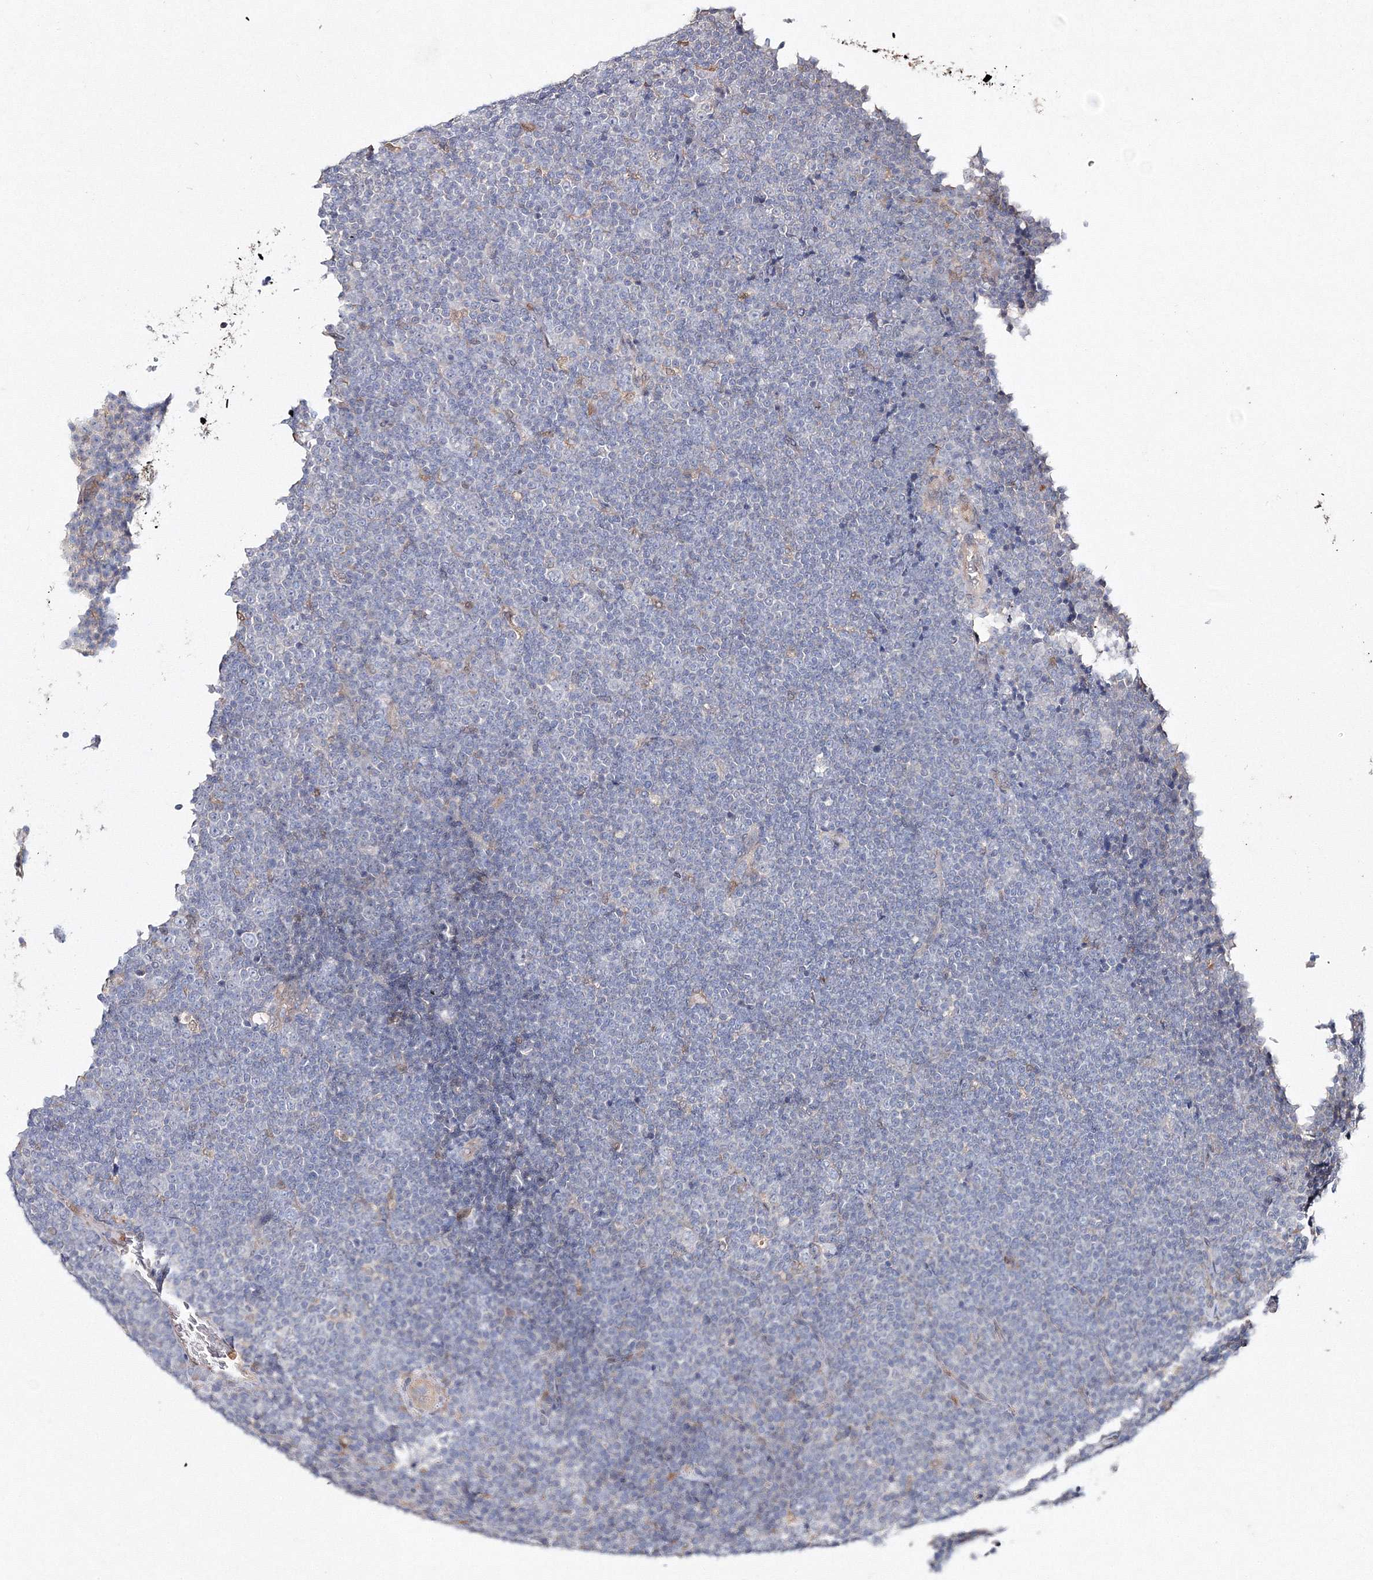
{"staining": {"intensity": "negative", "quantity": "none", "location": "none"}, "tissue": "lymphoma", "cell_type": "Tumor cells", "image_type": "cancer", "snomed": [{"axis": "morphology", "description": "Malignant lymphoma, non-Hodgkin's type, Low grade"}, {"axis": "topography", "description": "Lymph node"}], "caption": "The micrograph reveals no significant positivity in tumor cells of low-grade malignant lymphoma, non-Hodgkin's type. The staining was performed using DAB (3,3'-diaminobenzidine) to visualize the protein expression in brown, while the nuclei were stained in blue with hematoxylin (Magnification: 20x).", "gene": "S100A11", "patient": {"sex": "female", "age": 67}}